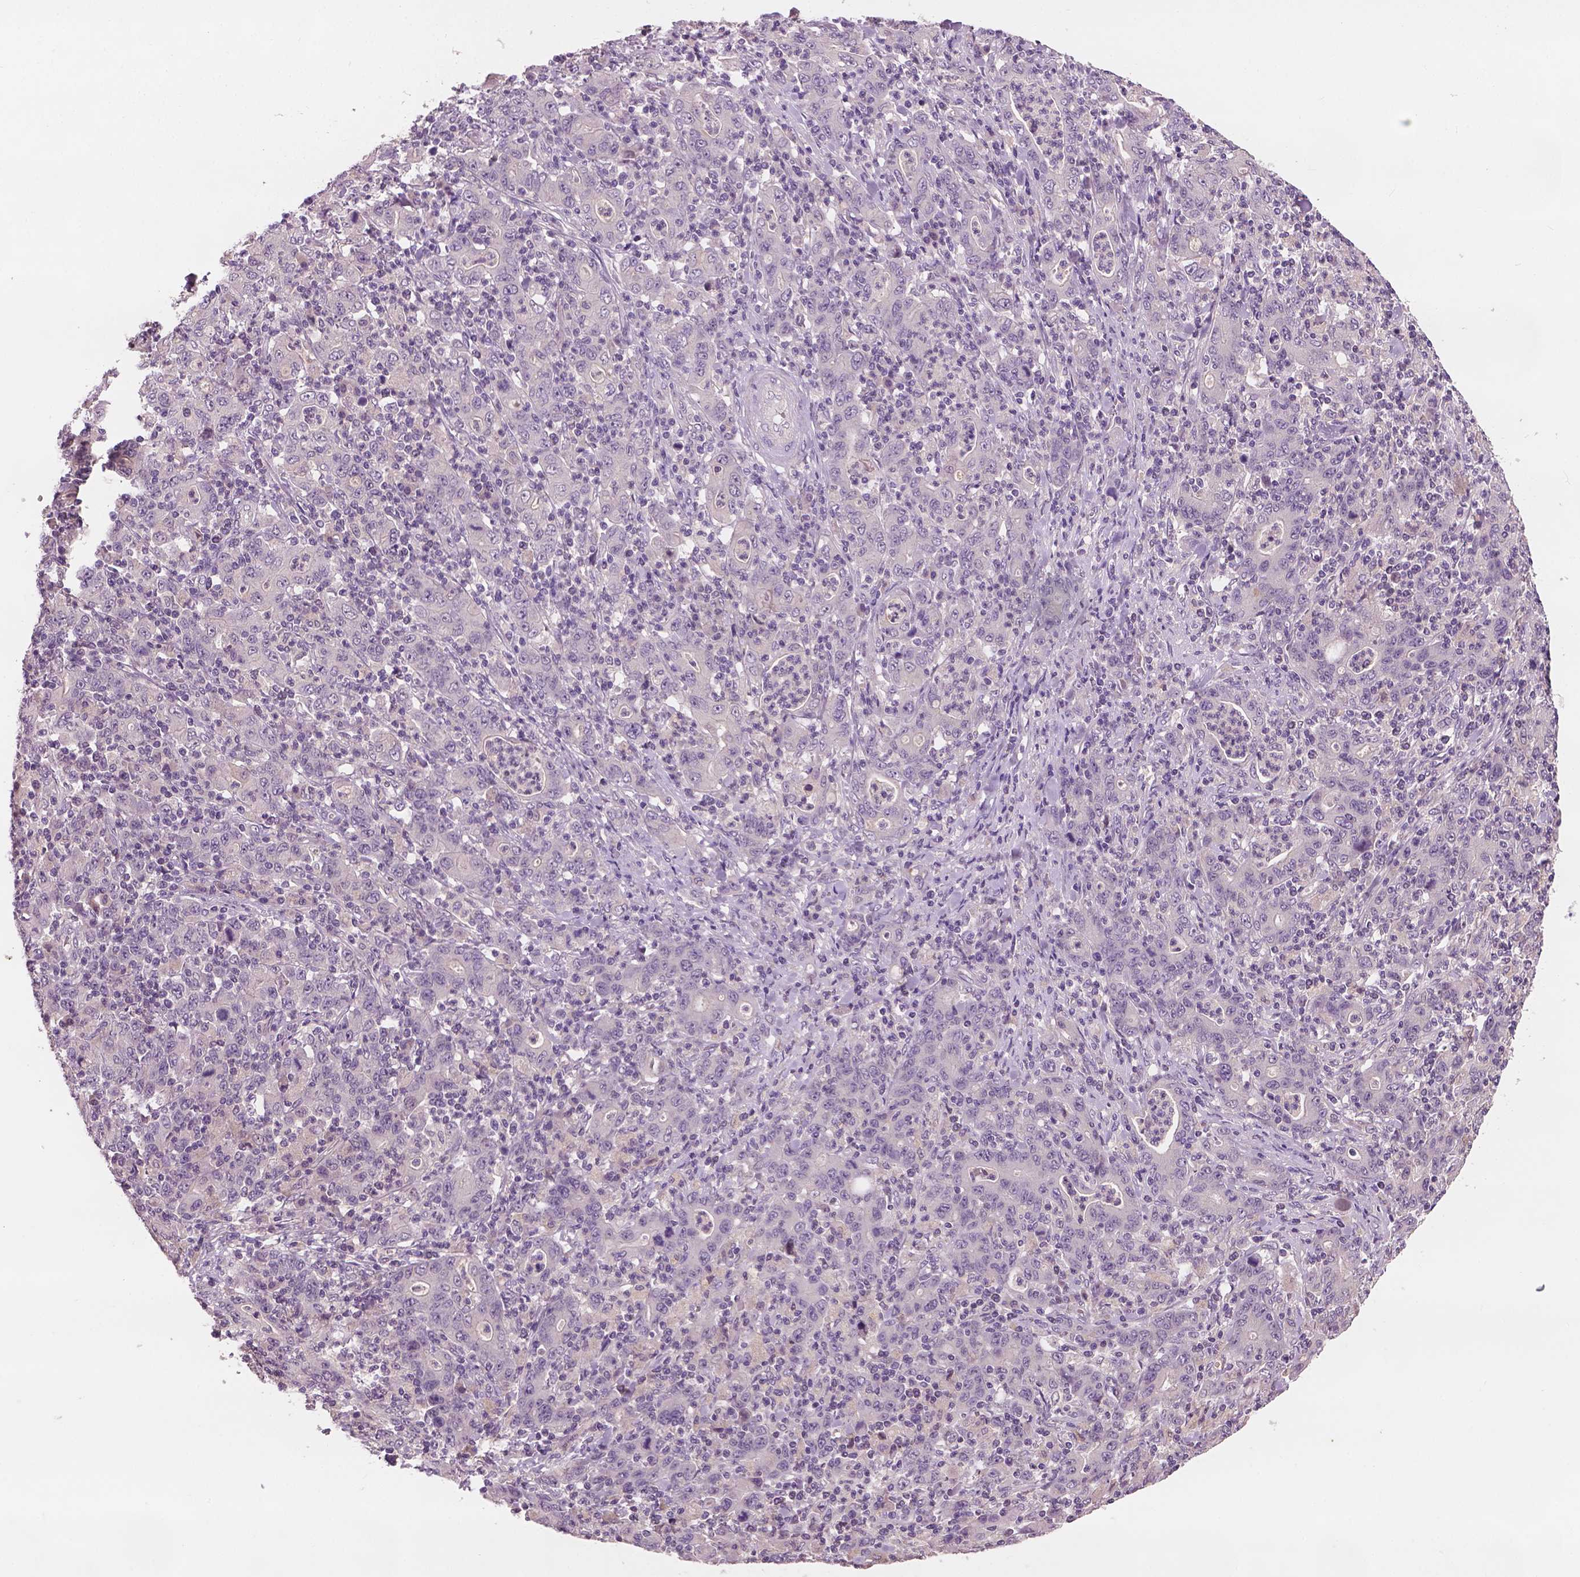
{"staining": {"intensity": "negative", "quantity": "none", "location": "none"}, "tissue": "stomach cancer", "cell_type": "Tumor cells", "image_type": "cancer", "snomed": [{"axis": "morphology", "description": "Adenocarcinoma, NOS"}, {"axis": "topography", "description": "Stomach, upper"}], "caption": "The image reveals no significant expression in tumor cells of stomach cancer. The staining was performed using DAB to visualize the protein expression in brown, while the nuclei were stained in blue with hematoxylin (Magnification: 20x).", "gene": "KRT17", "patient": {"sex": "male", "age": 69}}